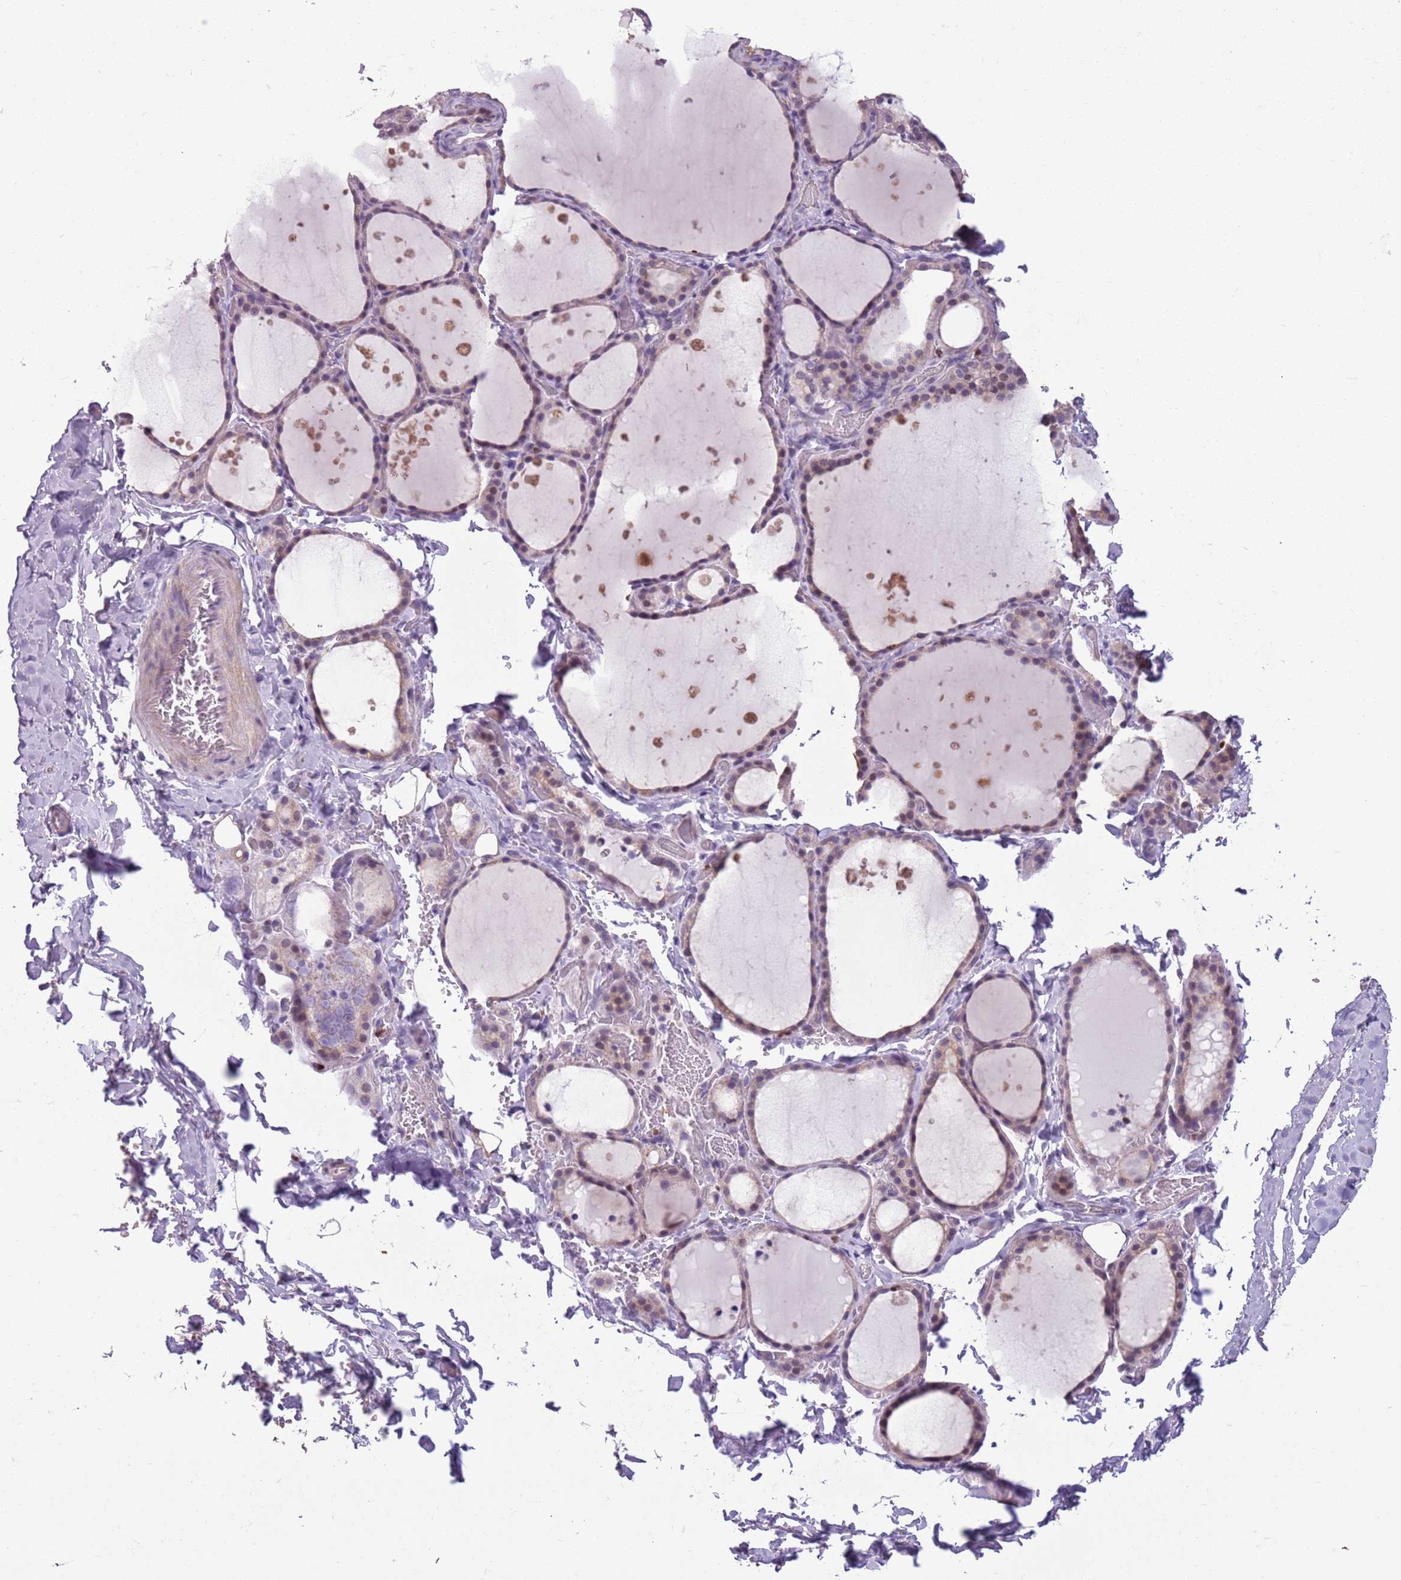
{"staining": {"intensity": "weak", "quantity": "<25%", "location": "cytoplasmic/membranous"}, "tissue": "thyroid gland", "cell_type": "Glandular cells", "image_type": "normal", "snomed": [{"axis": "morphology", "description": "Normal tissue, NOS"}, {"axis": "topography", "description": "Thyroid gland"}], "caption": "Immunohistochemistry of unremarkable human thyroid gland shows no positivity in glandular cells.", "gene": "ADCY7", "patient": {"sex": "female", "age": 44}}